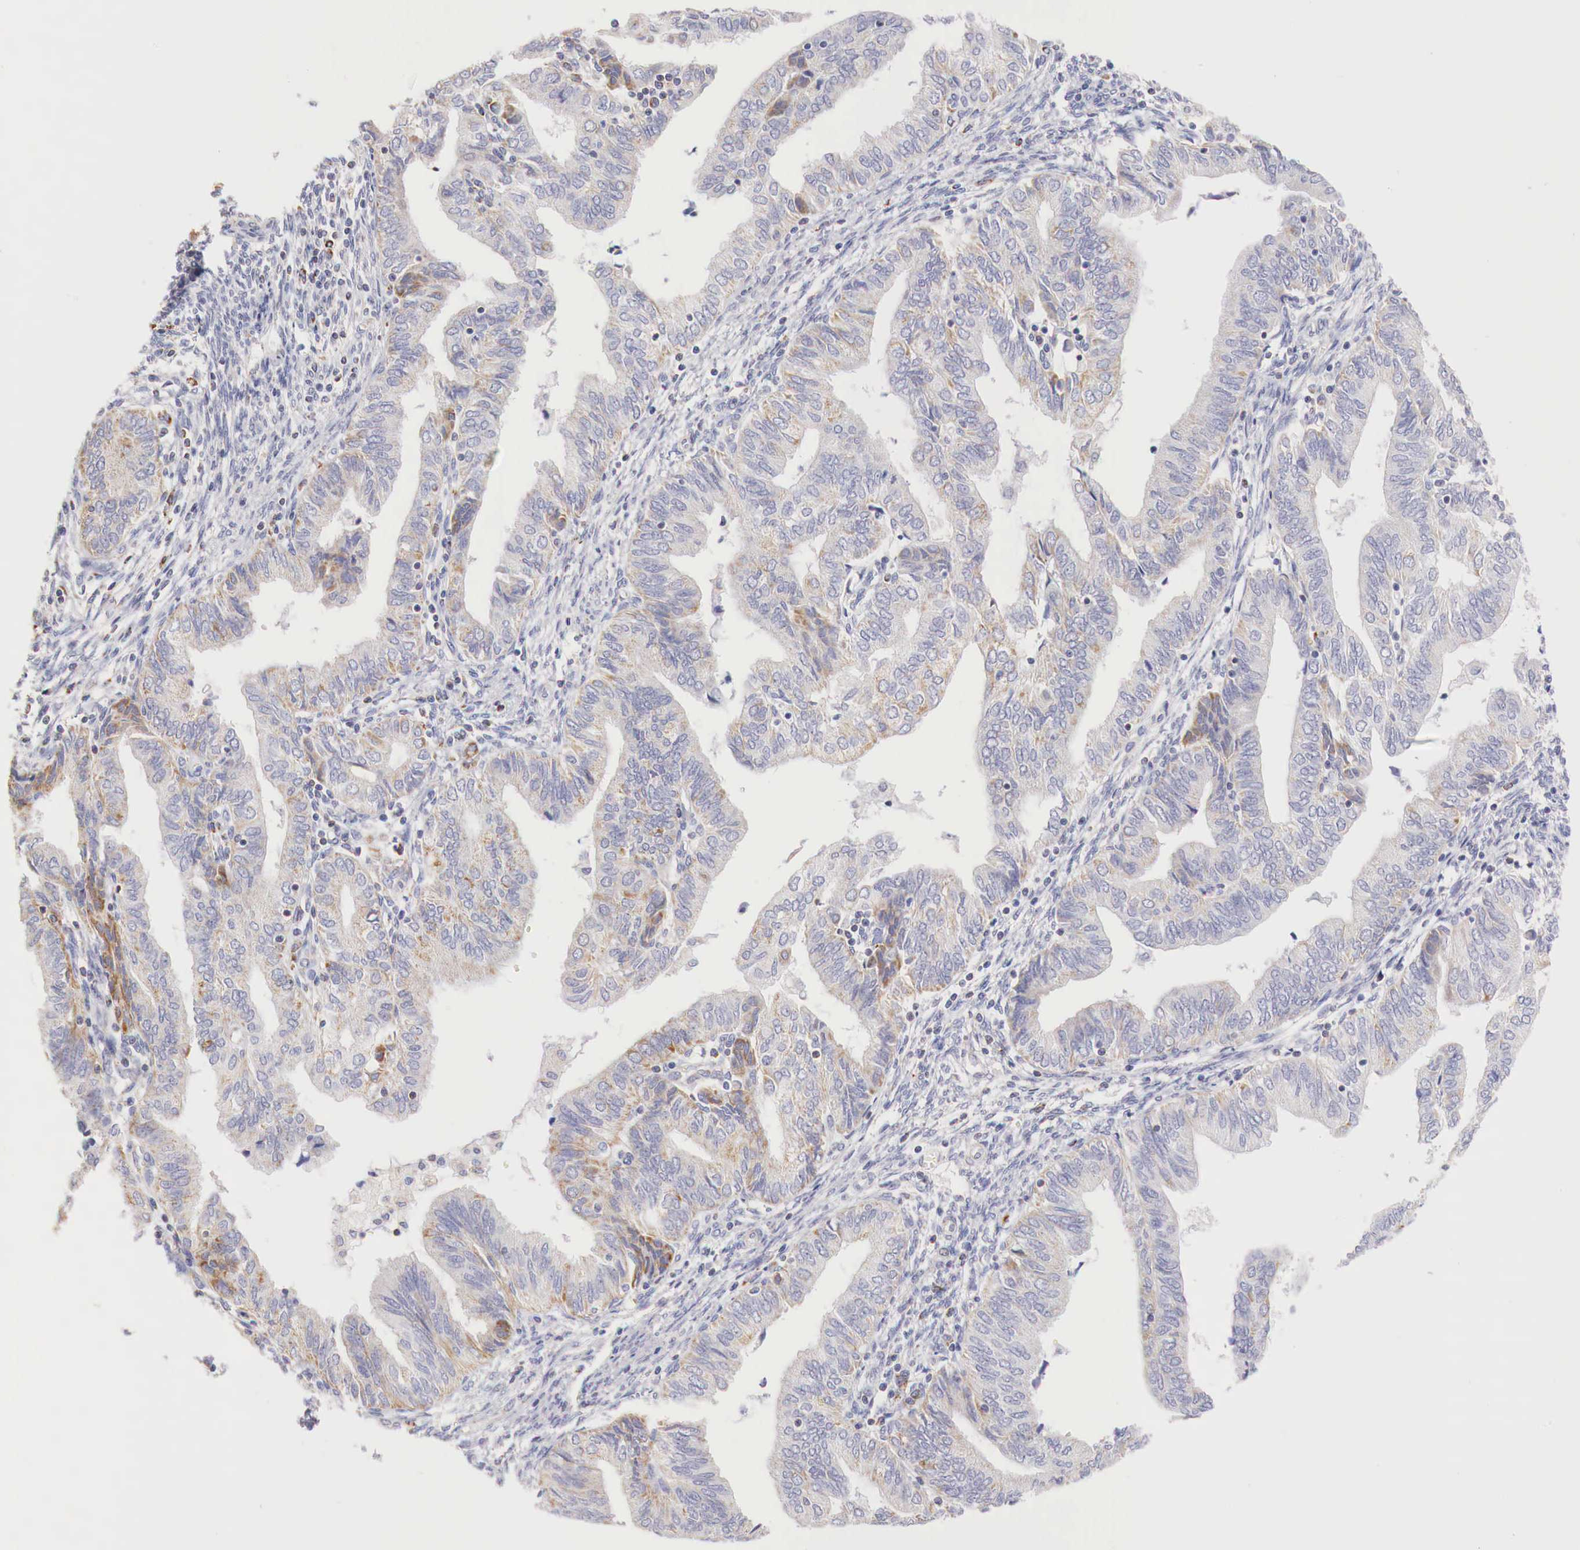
{"staining": {"intensity": "weak", "quantity": "25%-75%", "location": "cytoplasmic/membranous"}, "tissue": "endometrial cancer", "cell_type": "Tumor cells", "image_type": "cancer", "snomed": [{"axis": "morphology", "description": "Adenocarcinoma, NOS"}, {"axis": "topography", "description": "Endometrium"}], "caption": "A low amount of weak cytoplasmic/membranous expression is present in approximately 25%-75% of tumor cells in adenocarcinoma (endometrial) tissue.", "gene": "IDH3G", "patient": {"sex": "female", "age": 51}}